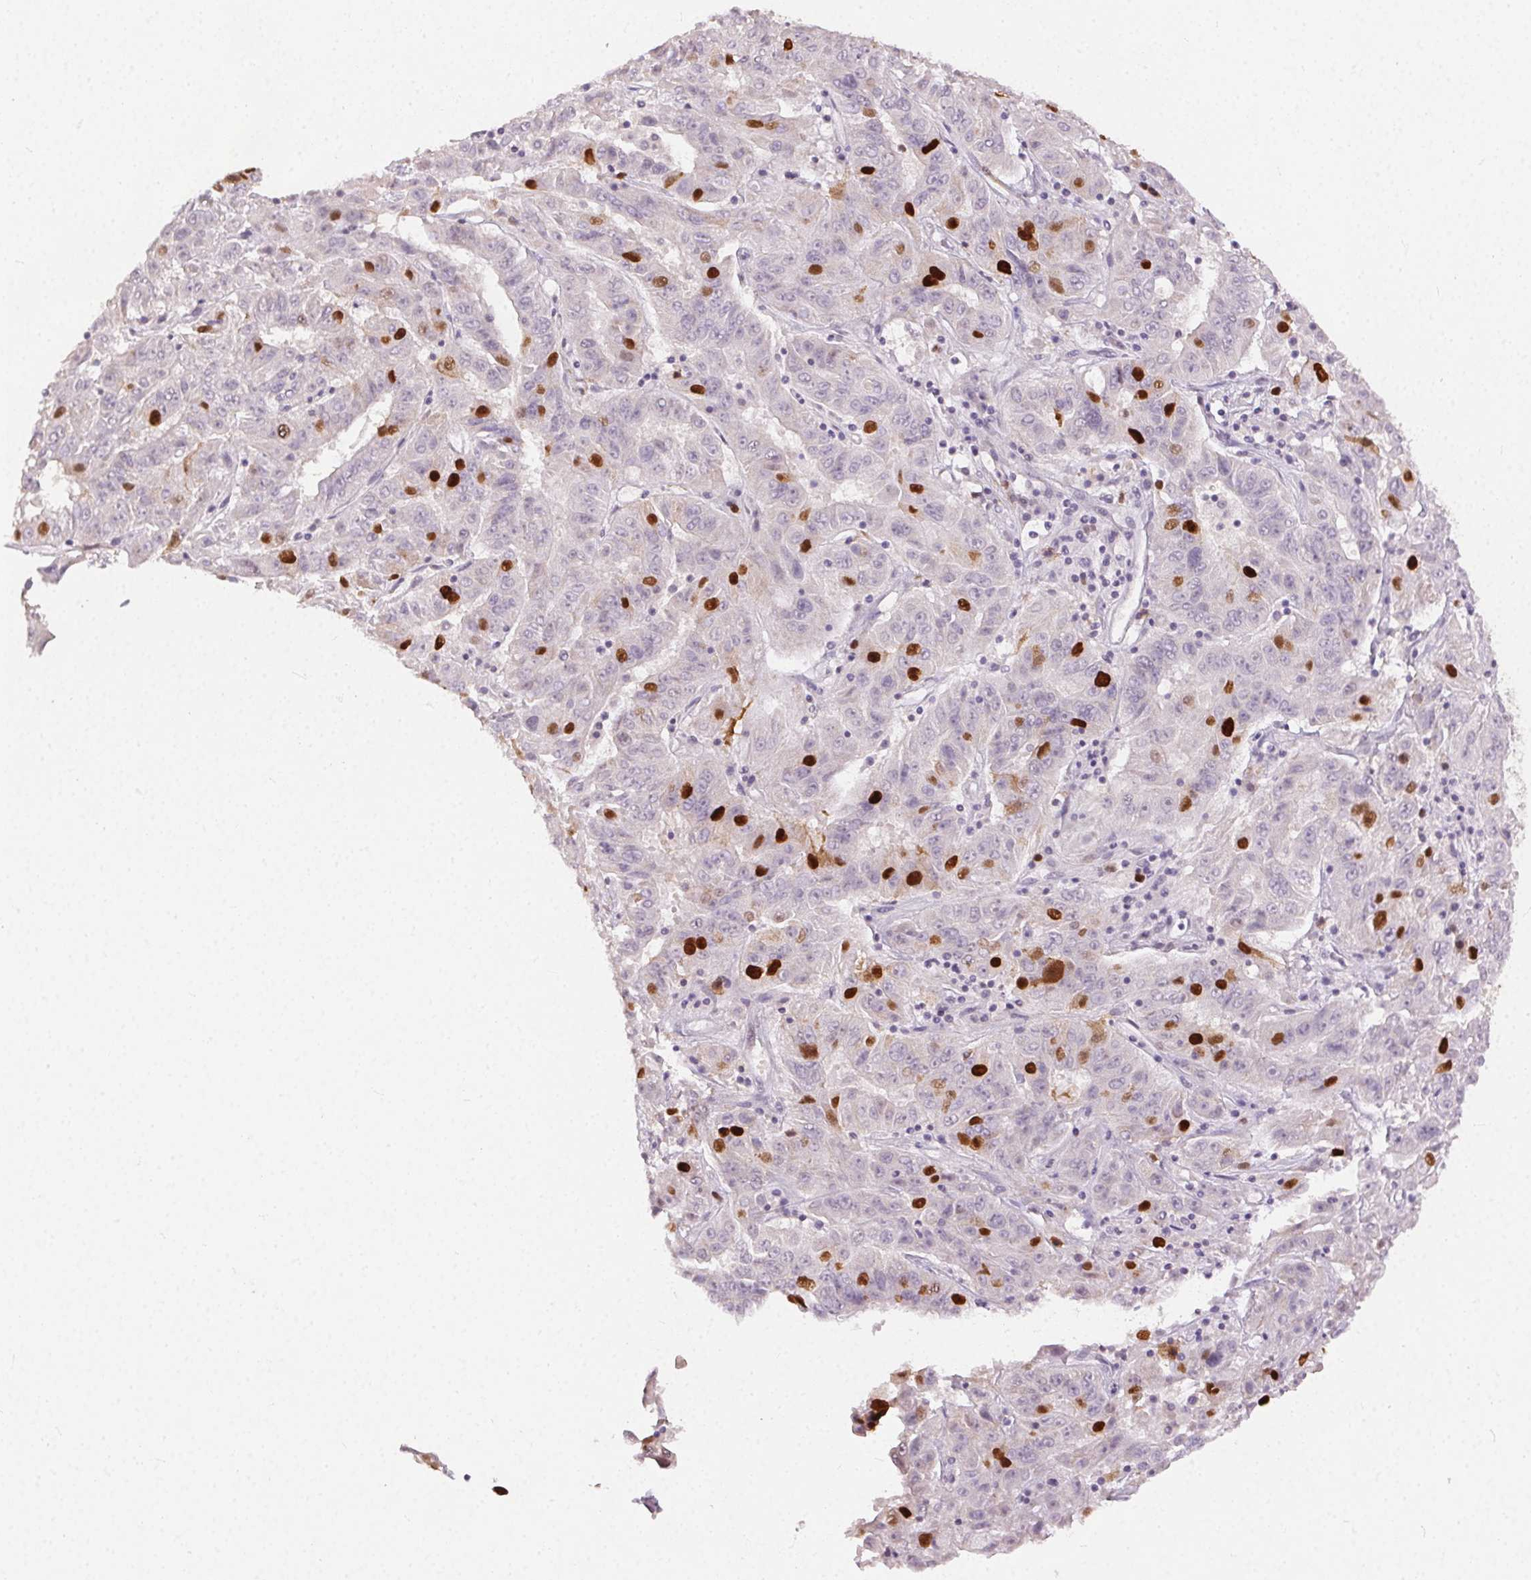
{"staining": {"intensity": "strong", "quantity": "<25%", "location": "nuclear"}, "tissue": "pancreatic cancer", "cell_type": "Tumor cells", "image_type": "cancer", "snomed": [{"axis": "morphology", "description": "Adenocarcinoma, NOS"}, {"axis": "topography", "description": "Pancreas"}], "caption": "Strong nuclear positivity for a protein is seen in about <25% of tumor cells of pancreatic cancer using immunohistochemistry.", "gene": "ANLN", "patient": {"sex": "male", "age": 63}}